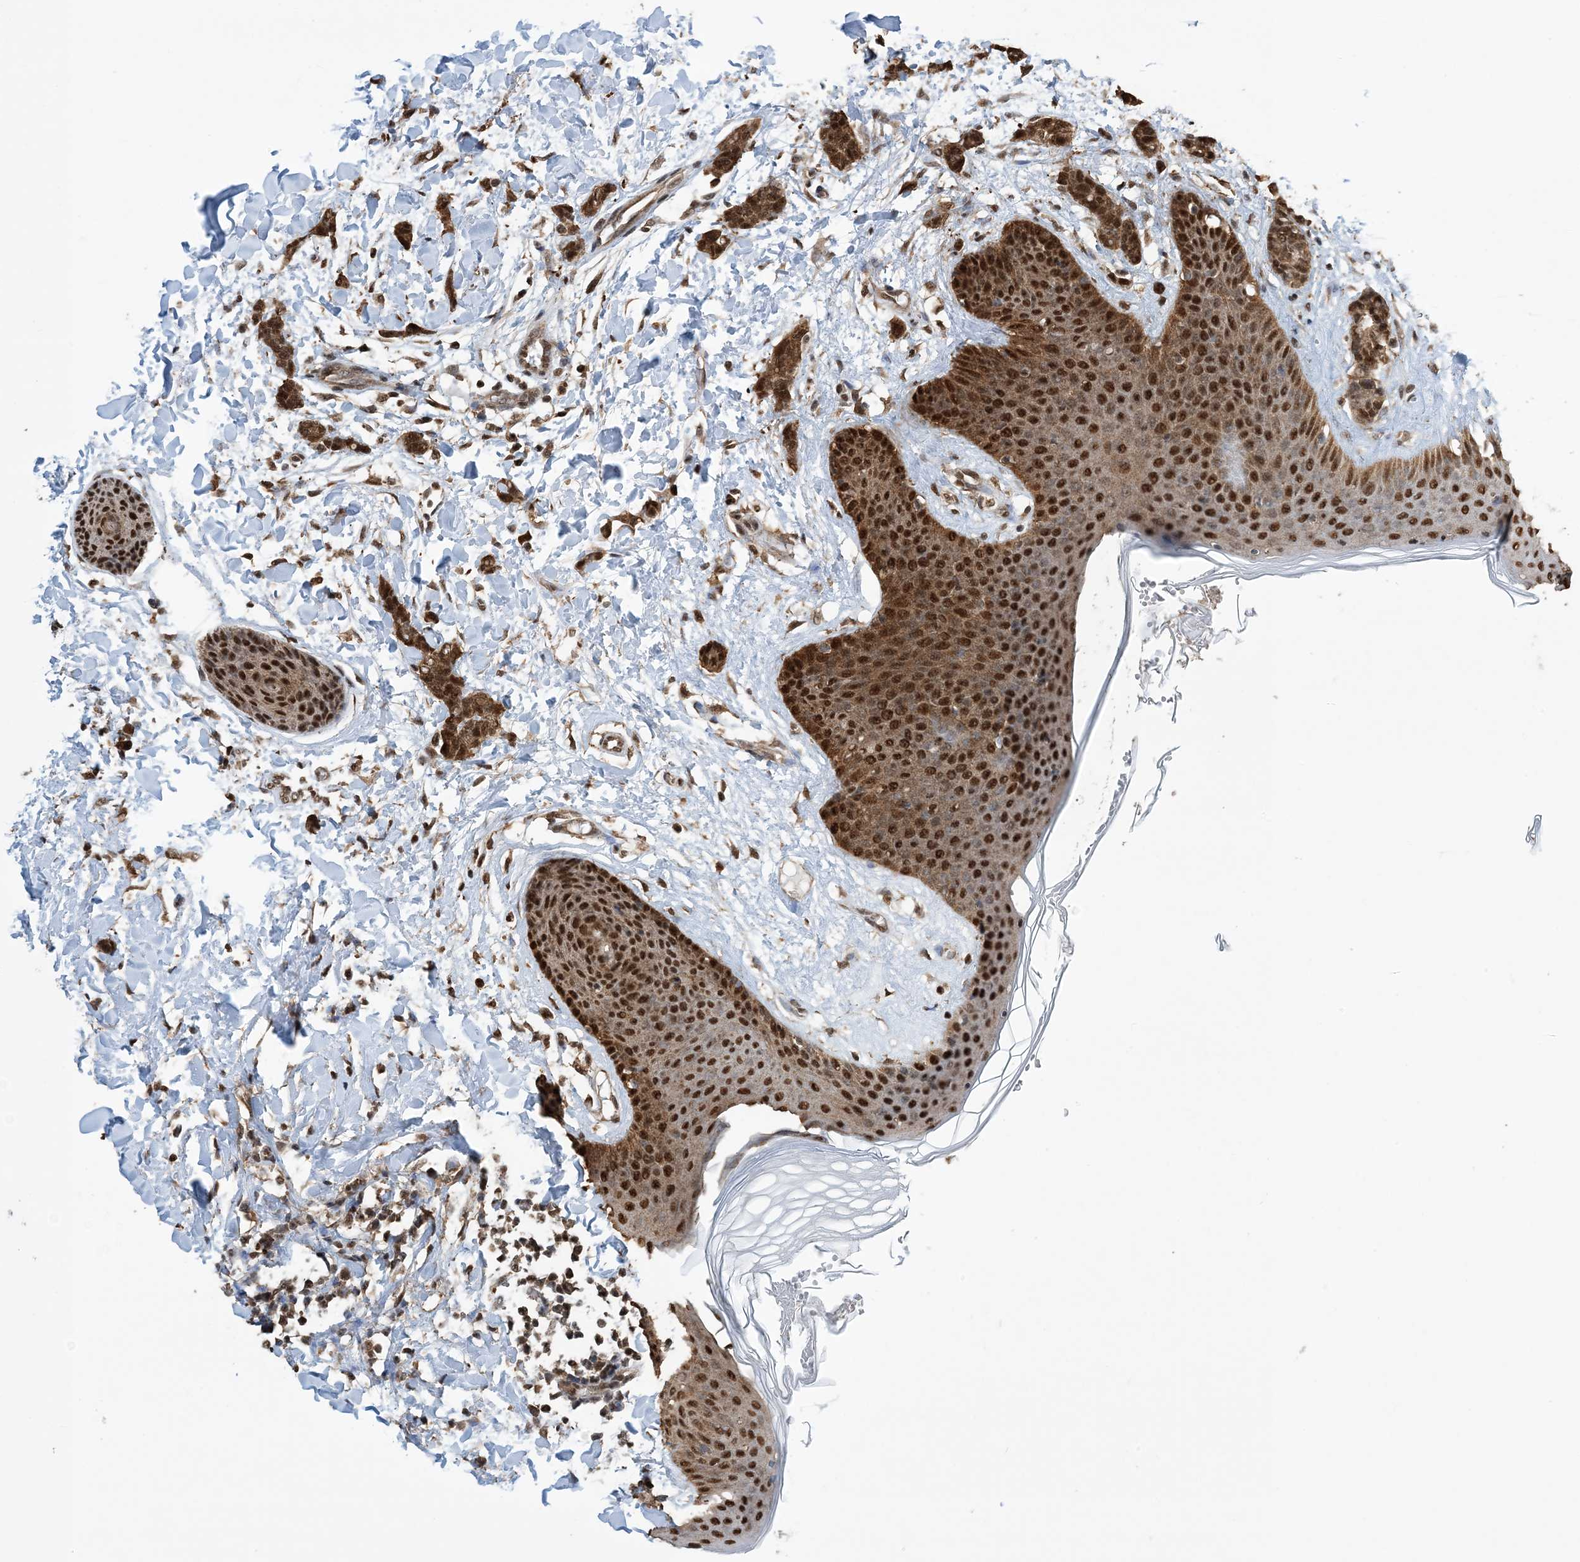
{"staining": {"intensity": "strong", "quantity": ">75%", "location": "cytoplasmic/membranous,nuclear"}, "tissue": "breast cancer", "cell_type": "Tumor cells", "image_type": "cancer", "snomed": [{"axis": "morphology", "description": "Lobular carcinoma"}, {"axis": "topography", "description": "Skin"}, {"axis": "topography", "description": "Breast"}], "caption": "Human breast cancer (lobular carcinoma) stained with a protein marker demonstrates strong staining in tumor cells.", "gene": "HSPA1A", "patient": {"sex": "female", "age": 46}}